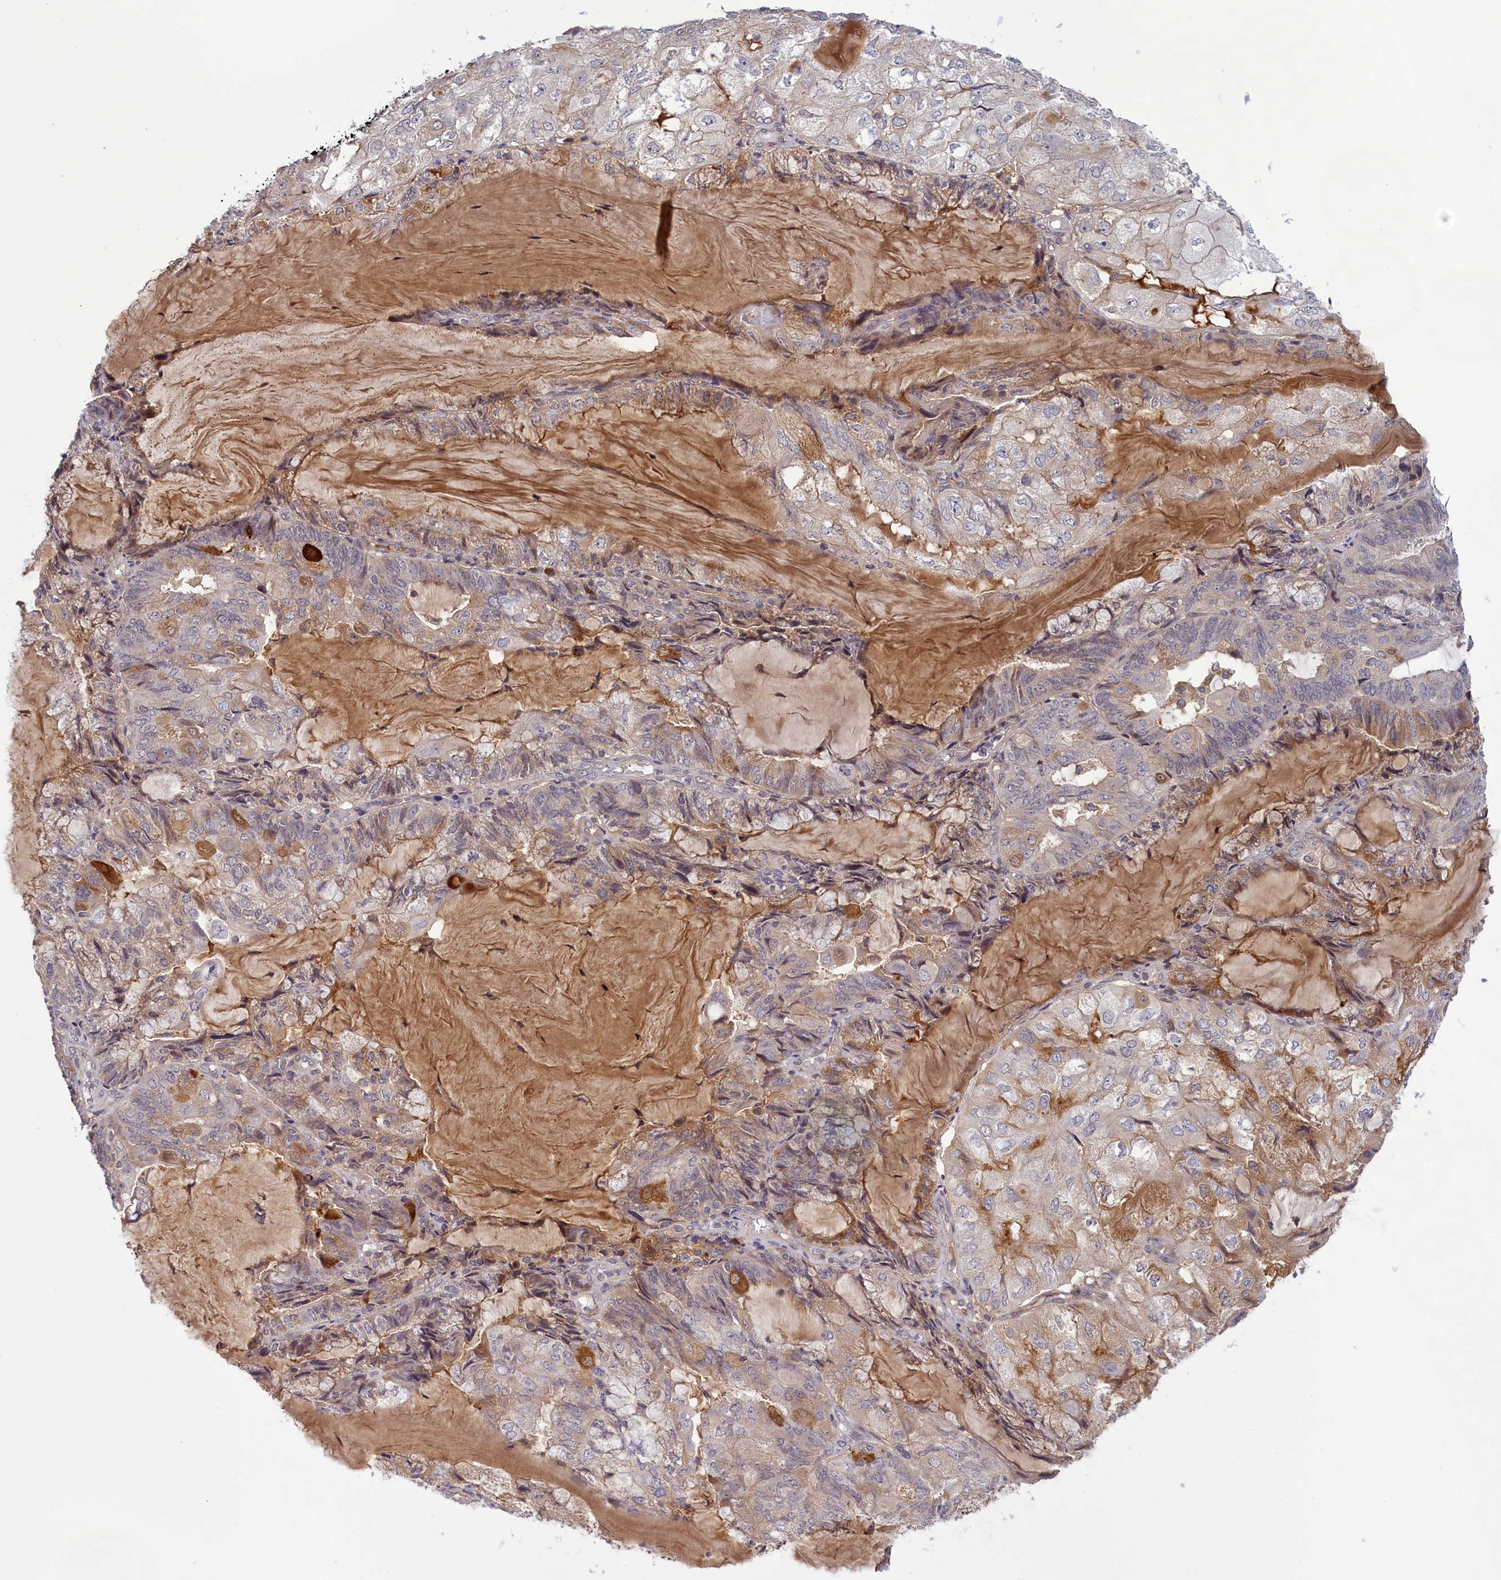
{"staining": {"intensity": "weak", "quantity": "<25%", "location": "cytoplasmic/membranous"}, "tissue": "endometrial cancer", "cell_type": "Tumor cells", "image_type": "cancer", "snomed": [{"axis": "morphology", "description": "Adenocarcinoma, NOS"}, {"axis": "topography", "description": "Endometrium"}], "caption": "A high-resolution image shows IHC staining of endometrial cancer, which reveals no significant staining in tumor cells. The staining was performed using DAB to visualize the protein expression in brown, while the nuclei were stained in blue with hematoxylin (Magnification: 20x).", "gene": "RRAD", "patient": {"sex": "female", "age": 81}}